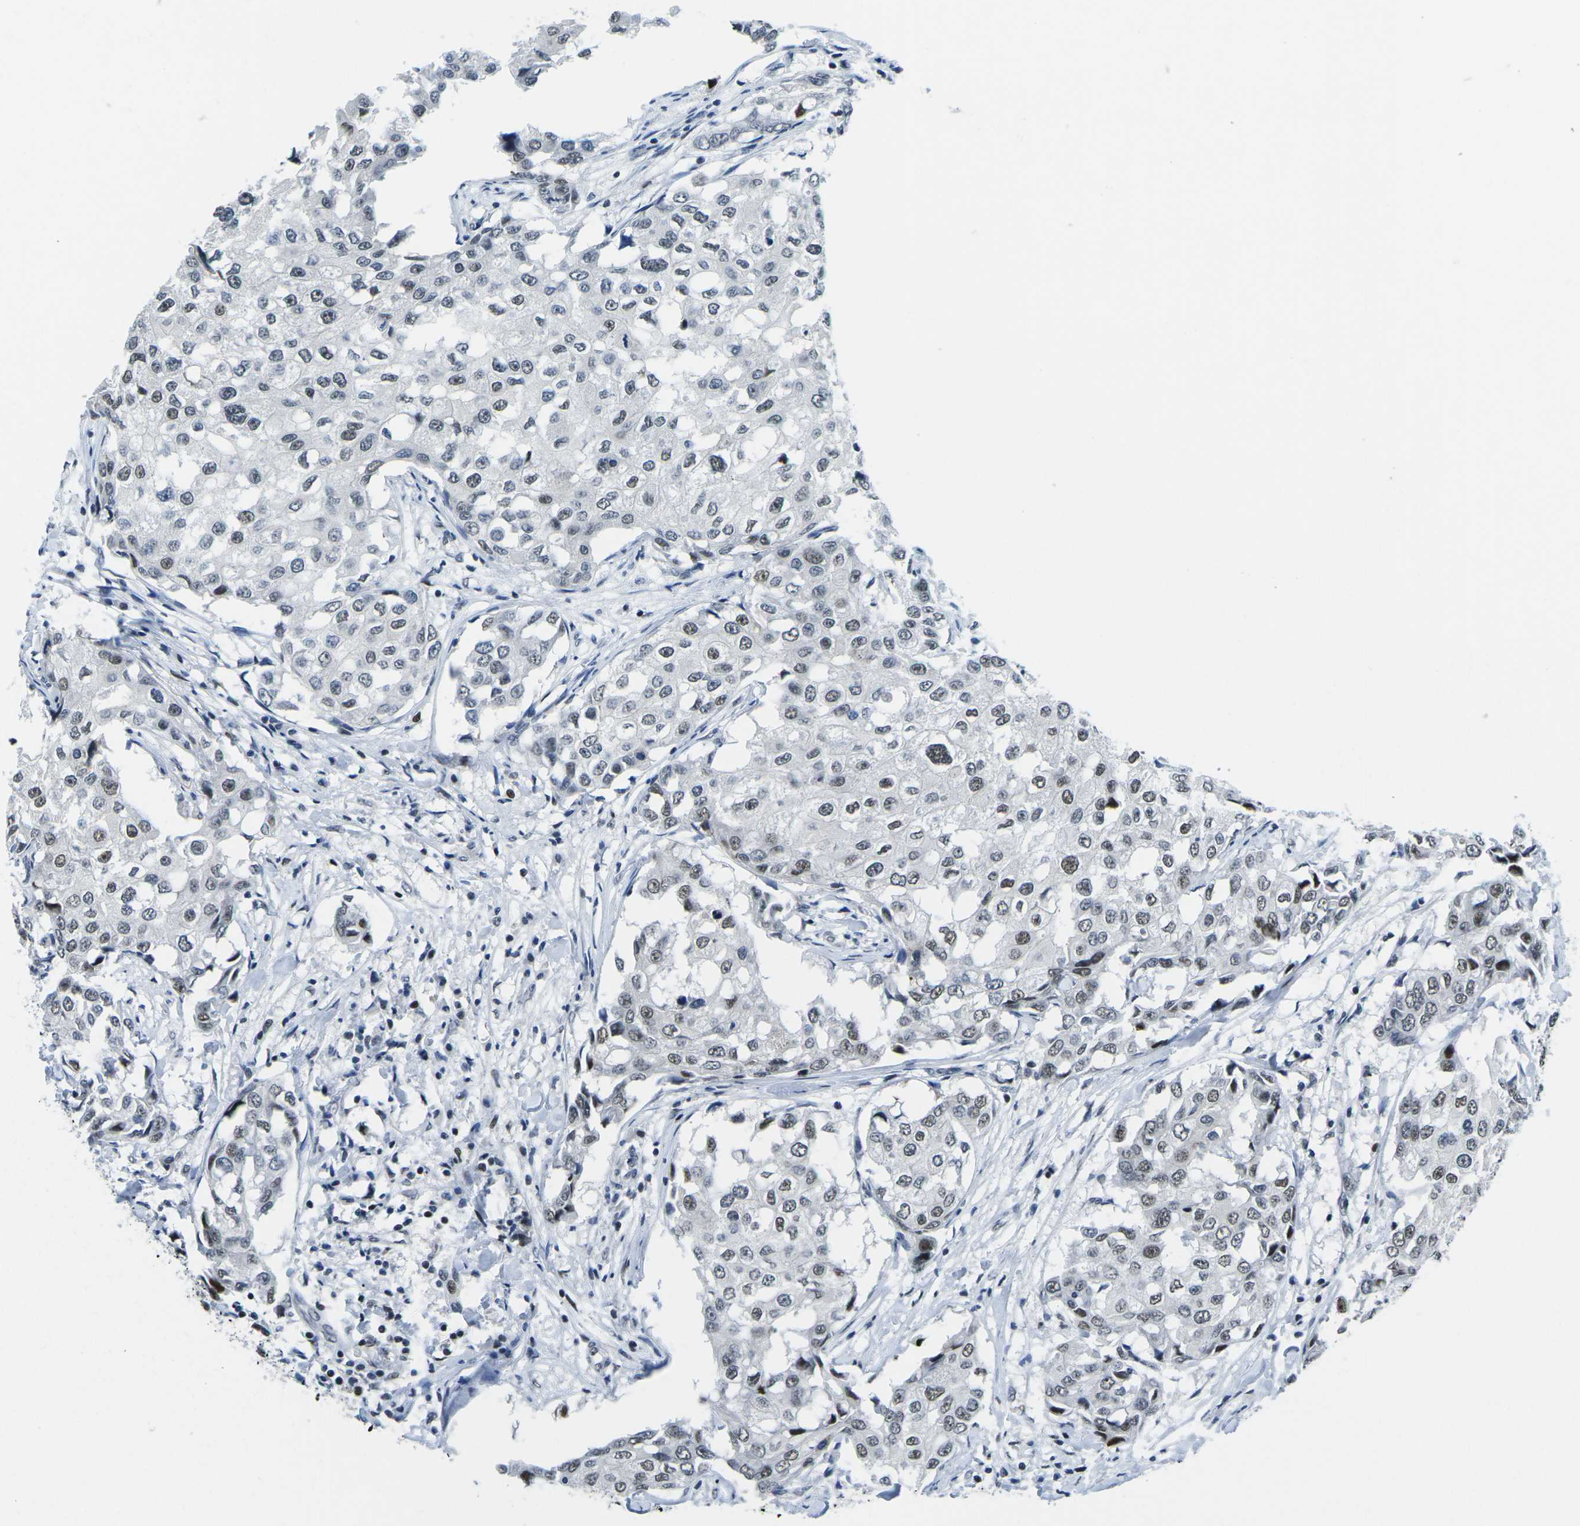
{"staining": {"intensity": "moderate", "quantity": "25%-75%", "location": "nuclear"}, "tissue": "breast cancer", "cell_type": "Tumor cells", "image_type": "cancer", "snomed": [{"axis": "morphology", "description": "Duct carcinoma"}, {"axis": "topography", "description": "Breast"}], "caption": "Breast cancer (intraductal carcinoma) stained with a protein marker exhibits moderate staining in tumor cells.", "gene": "PRPF8", "patient": {"sex": "female", "age": 27}}